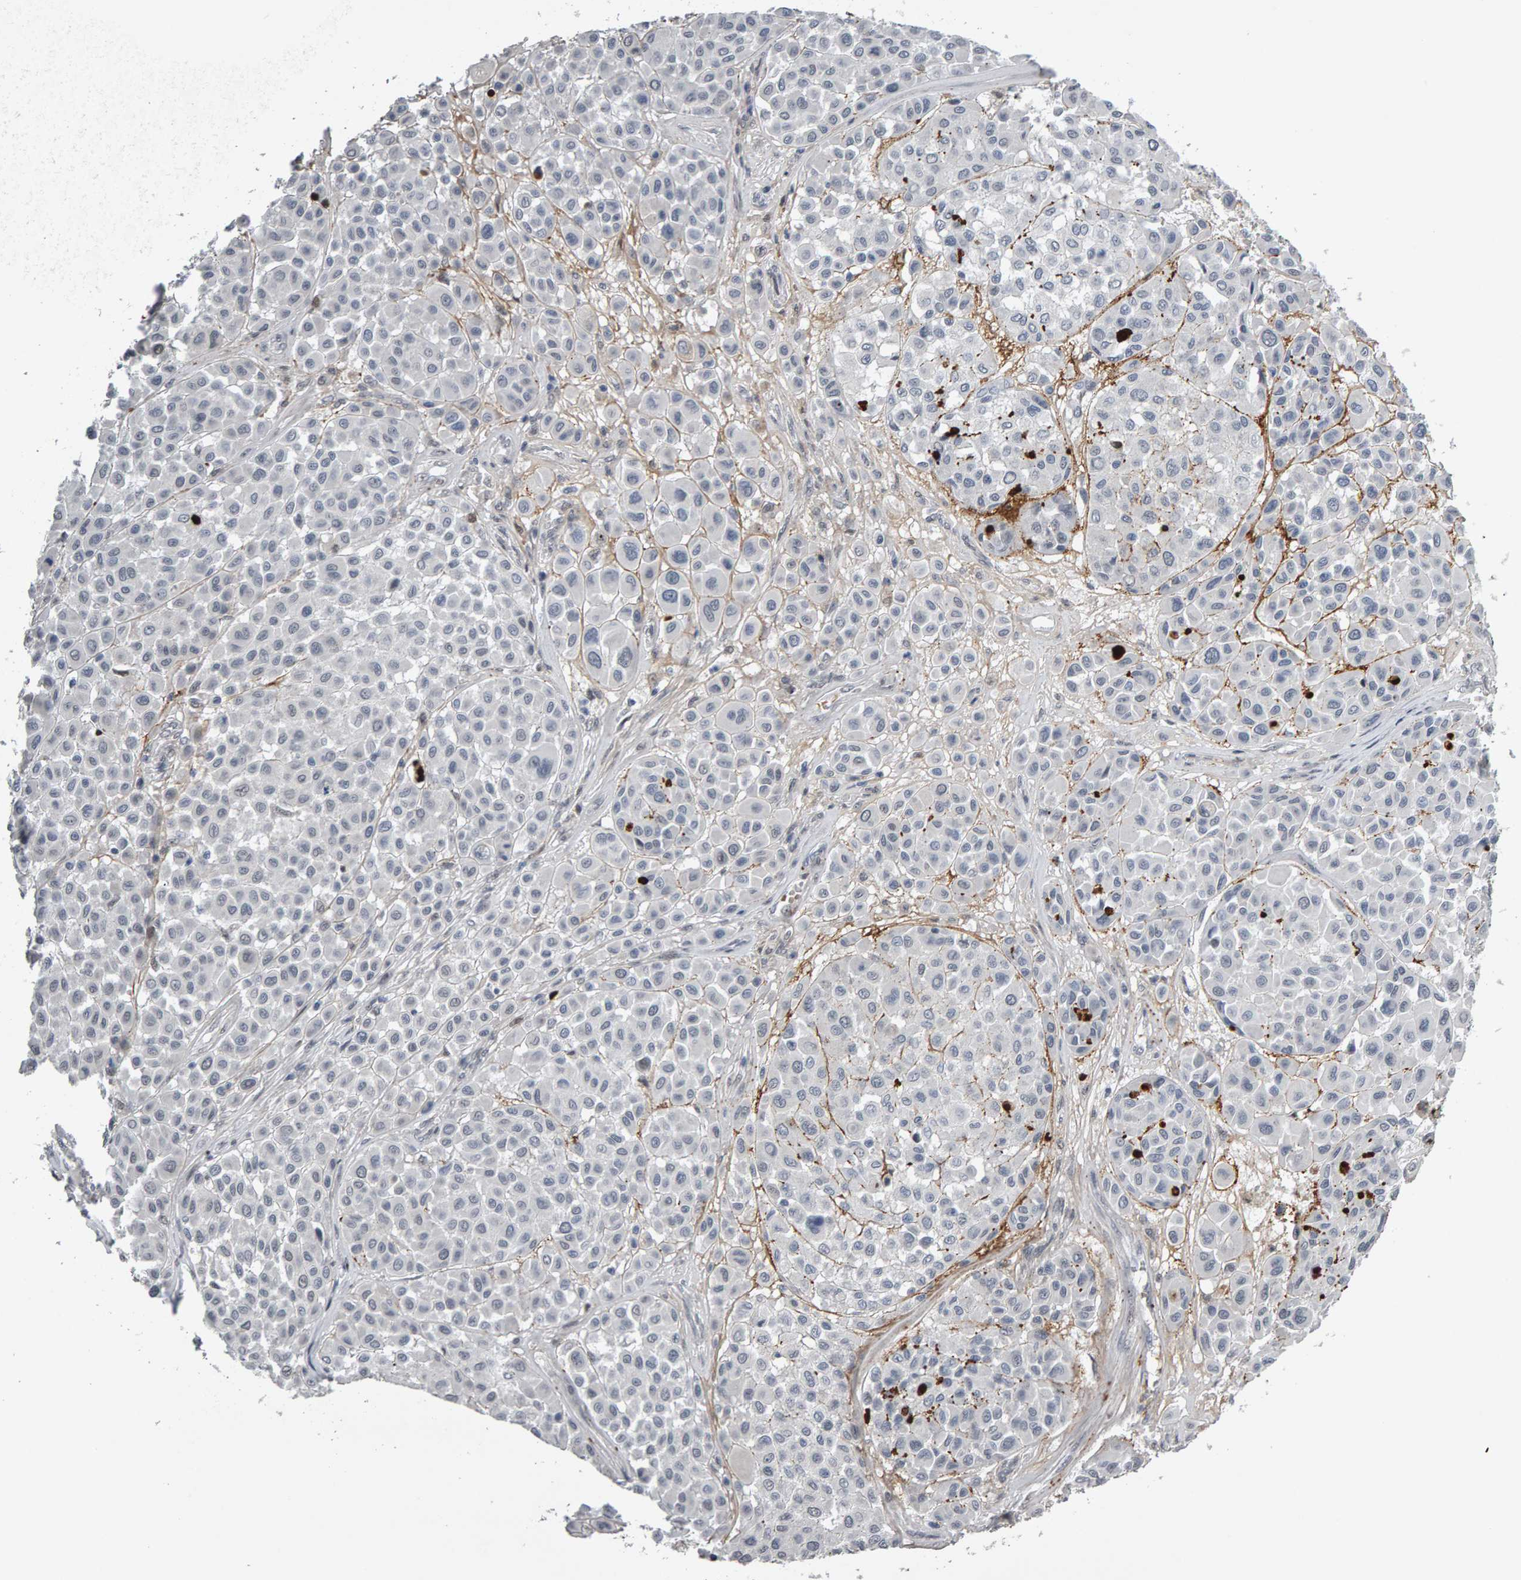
{"staining": {"intensity": "negative", "quantity": "none", "location": "none"}, "tissue": "melanoma", "cell_type": "Tumor cells", "image_type": "cancer", "snomed": [{"axis": "morphology", "description": "Malignant melanoma, Metastatic site"}, {"axis": "topography", "description": "Soft tissue"}], "caption": "Human melanoma stained for a protein using IHC shows no staining in tumor cells.", "gene": "IPO8", "patient": {"sex": "male", "age": 41}}